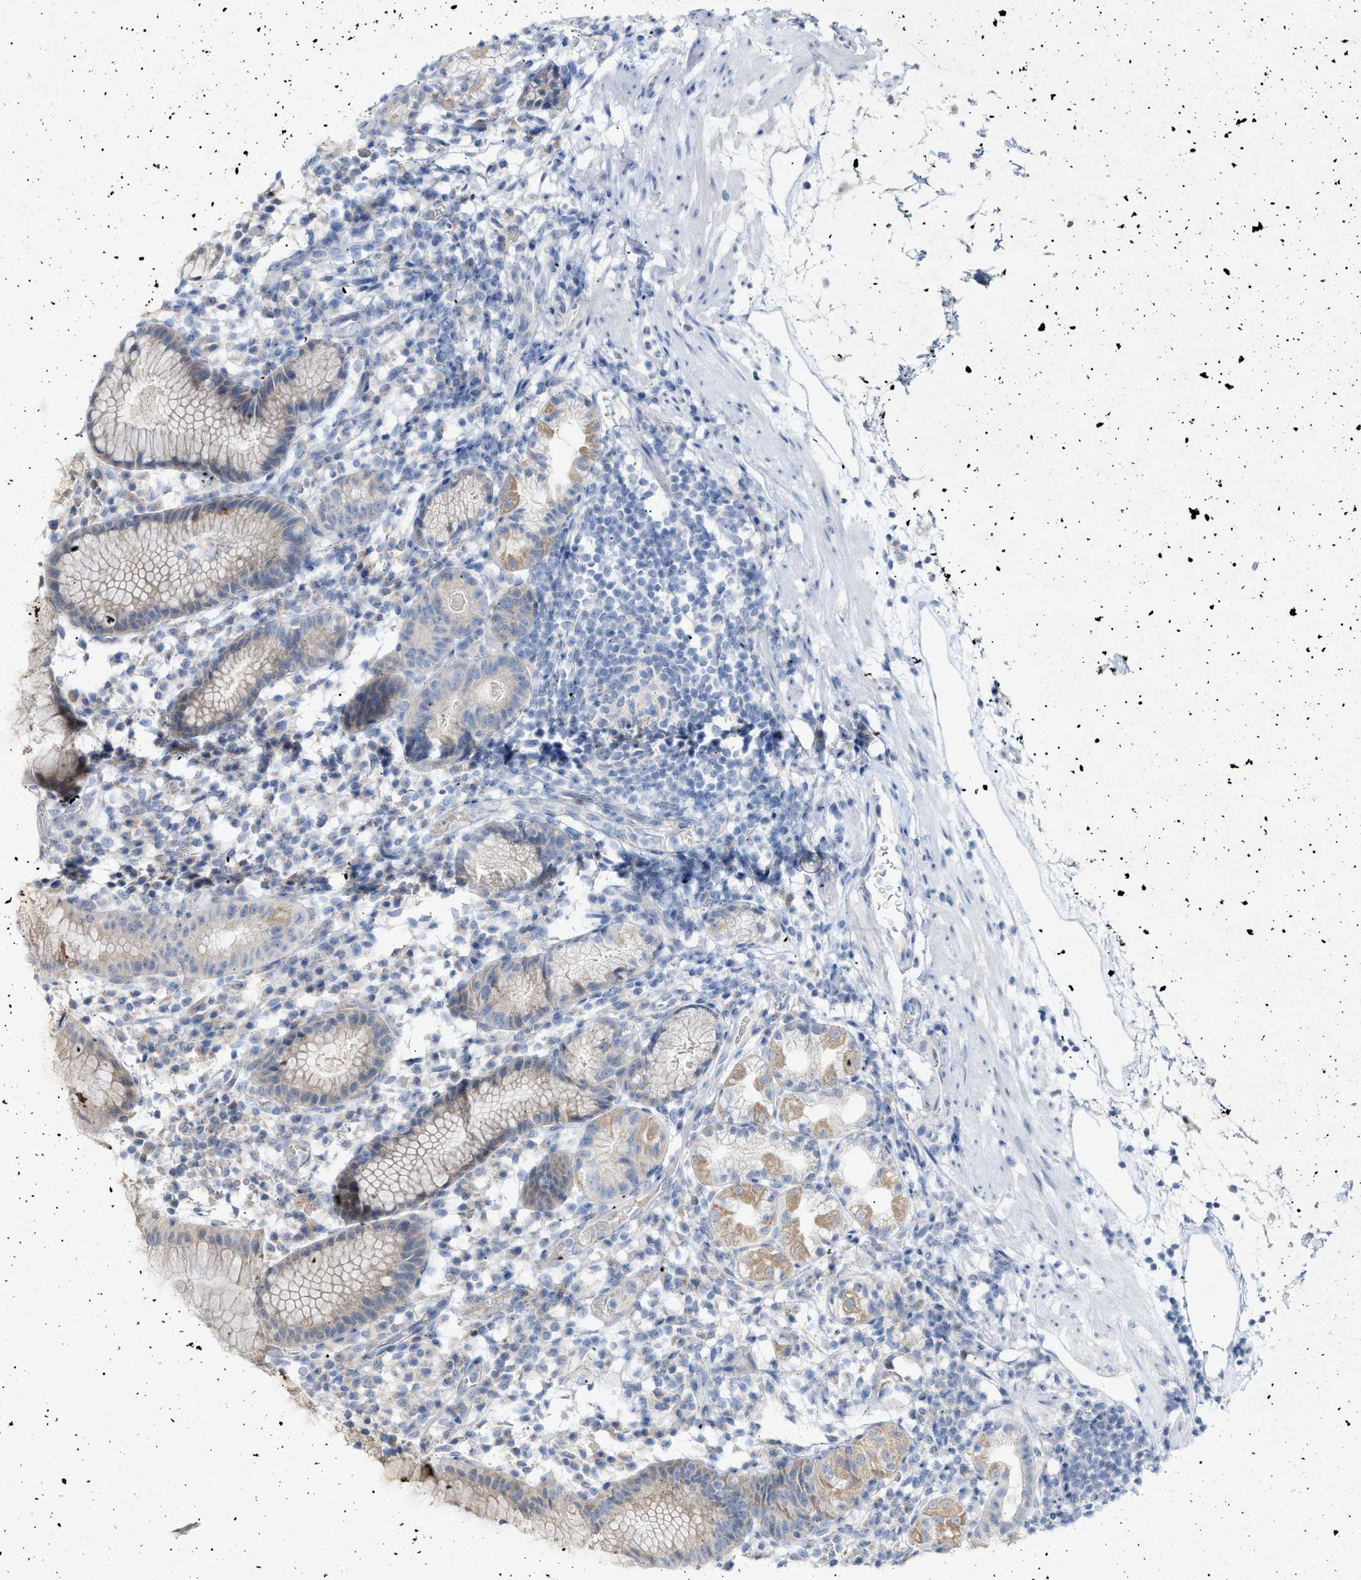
{"staining": {"intensity": "weak", "quantity": "<25%", "location": "cytoplasmic/membranous"}, "tissue": "stomach", "cell_type": "Glandular cells", "image_type": "normal", "snomed": [{"axis": "morphology", "description": "Normal tissue, NOS"}, {"axis": "topography", "description": "Stomach"}, {"axis": "topography", "description": "Stomach, lower"}], "caption": "An immunohistochemistry (IHC) image of normal stomach is shown. There is no staining in glandular cells of stomach. Brightfield microscopy of immunohistochemistry (IHC) stained with DAB (3,3'-diaminobenzidine) (brown) and hematoxylin (blue), captured at high magnification.", "gene": "SLC25A31", "patient": {"sex": "female", "age": 75}}